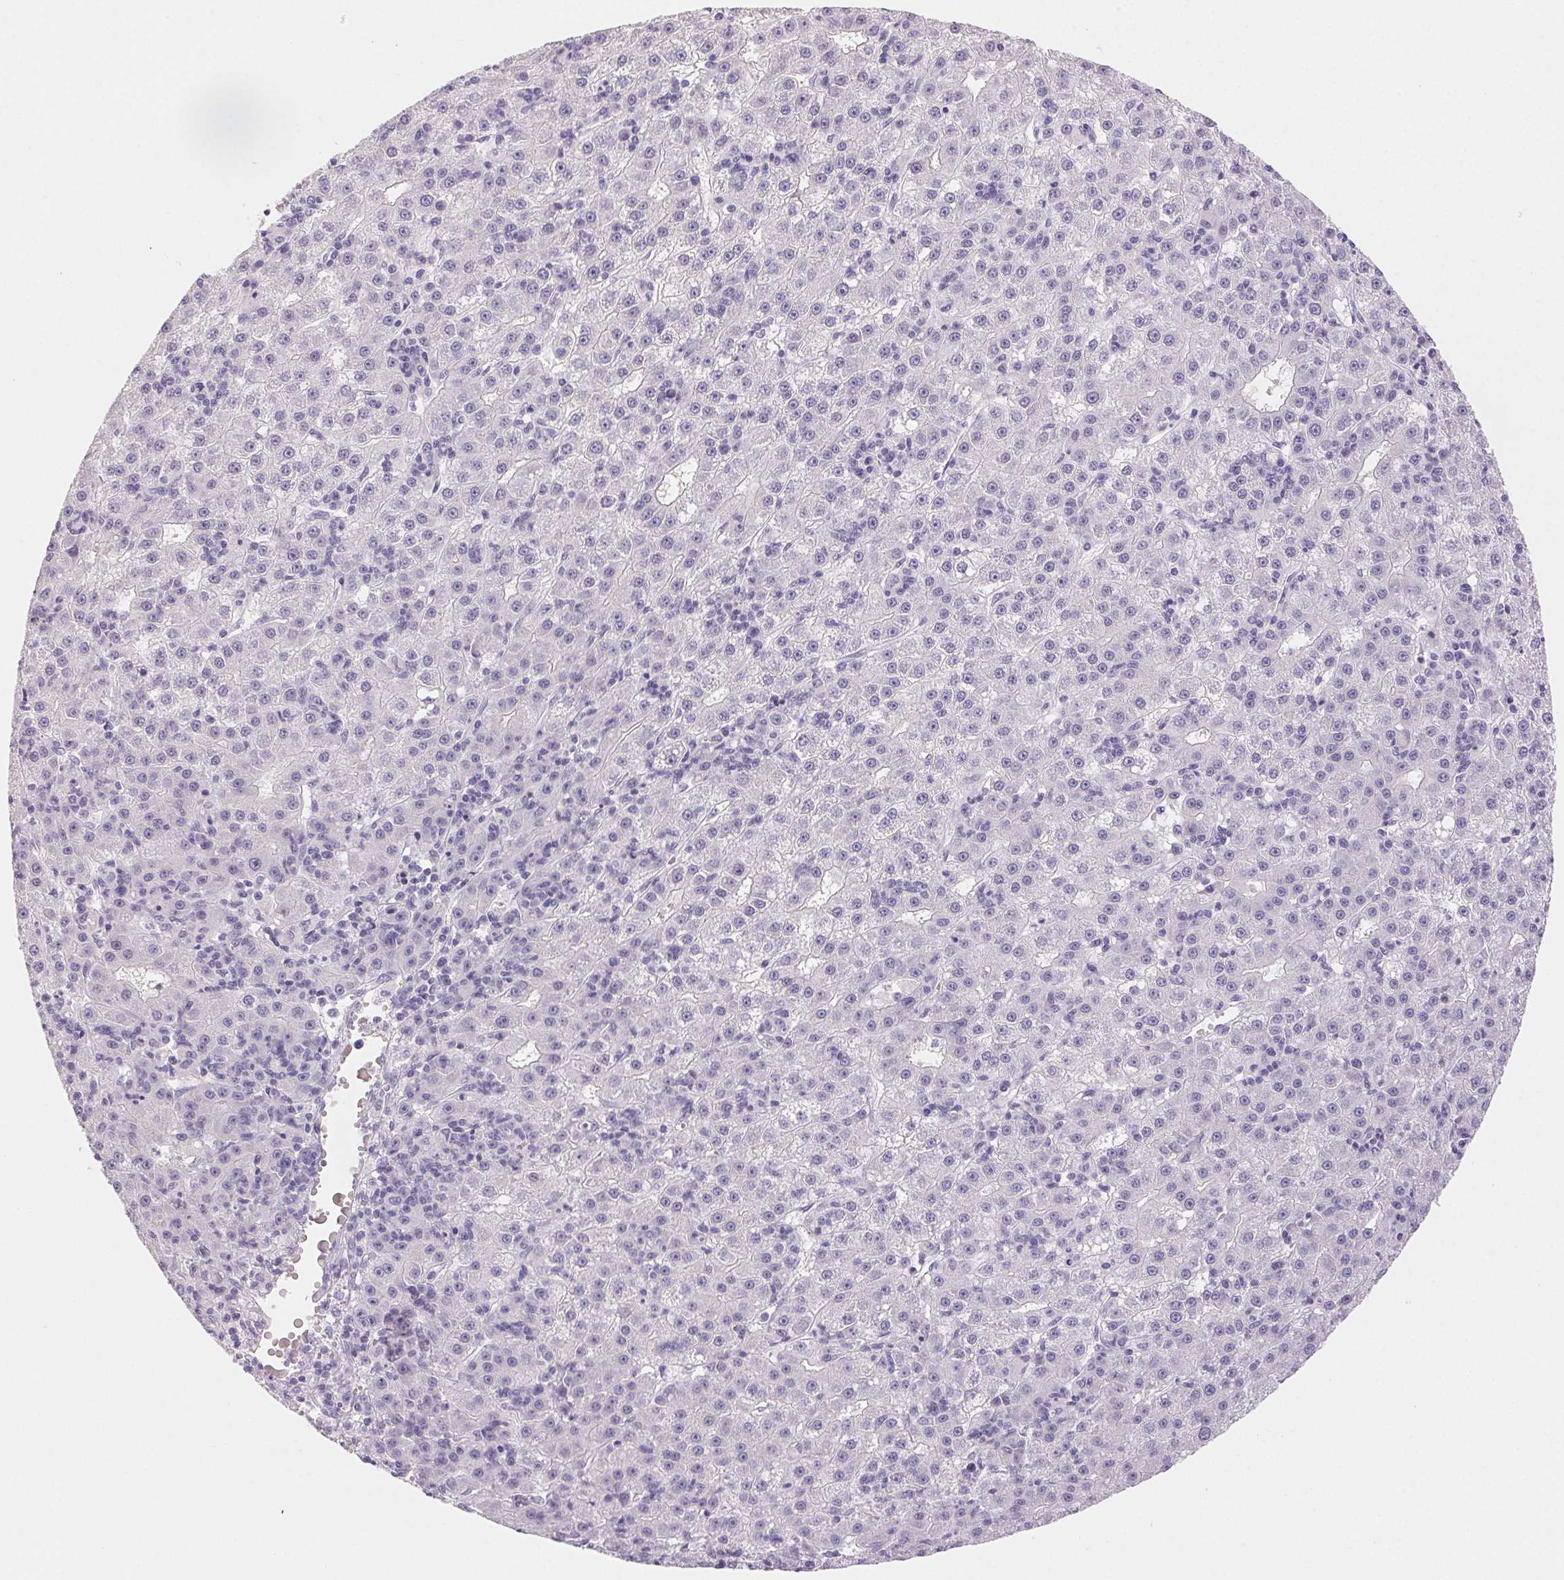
{"staining": {"intensity": "negative", "quantity": "none", "location": "none"}, "tissue": "liver cancer", "cell_type": "Tumor cells", "image_type": "cancer", "snomed": [{"axis": "morphology", "description": "Carcinoma, Hepatocellular, NOS"}, {"axis": "topography", "description": "Liver"}], "caption": "An immunohistochemistry image of liver cancer is shown. There is no staining in tumor cells of liver cancer. (Brightfield microscopy of DAB immunohistochemistry at high magnification).", "gene": "BPIFB2", "patient": {"sex": "male", "age": 76}}